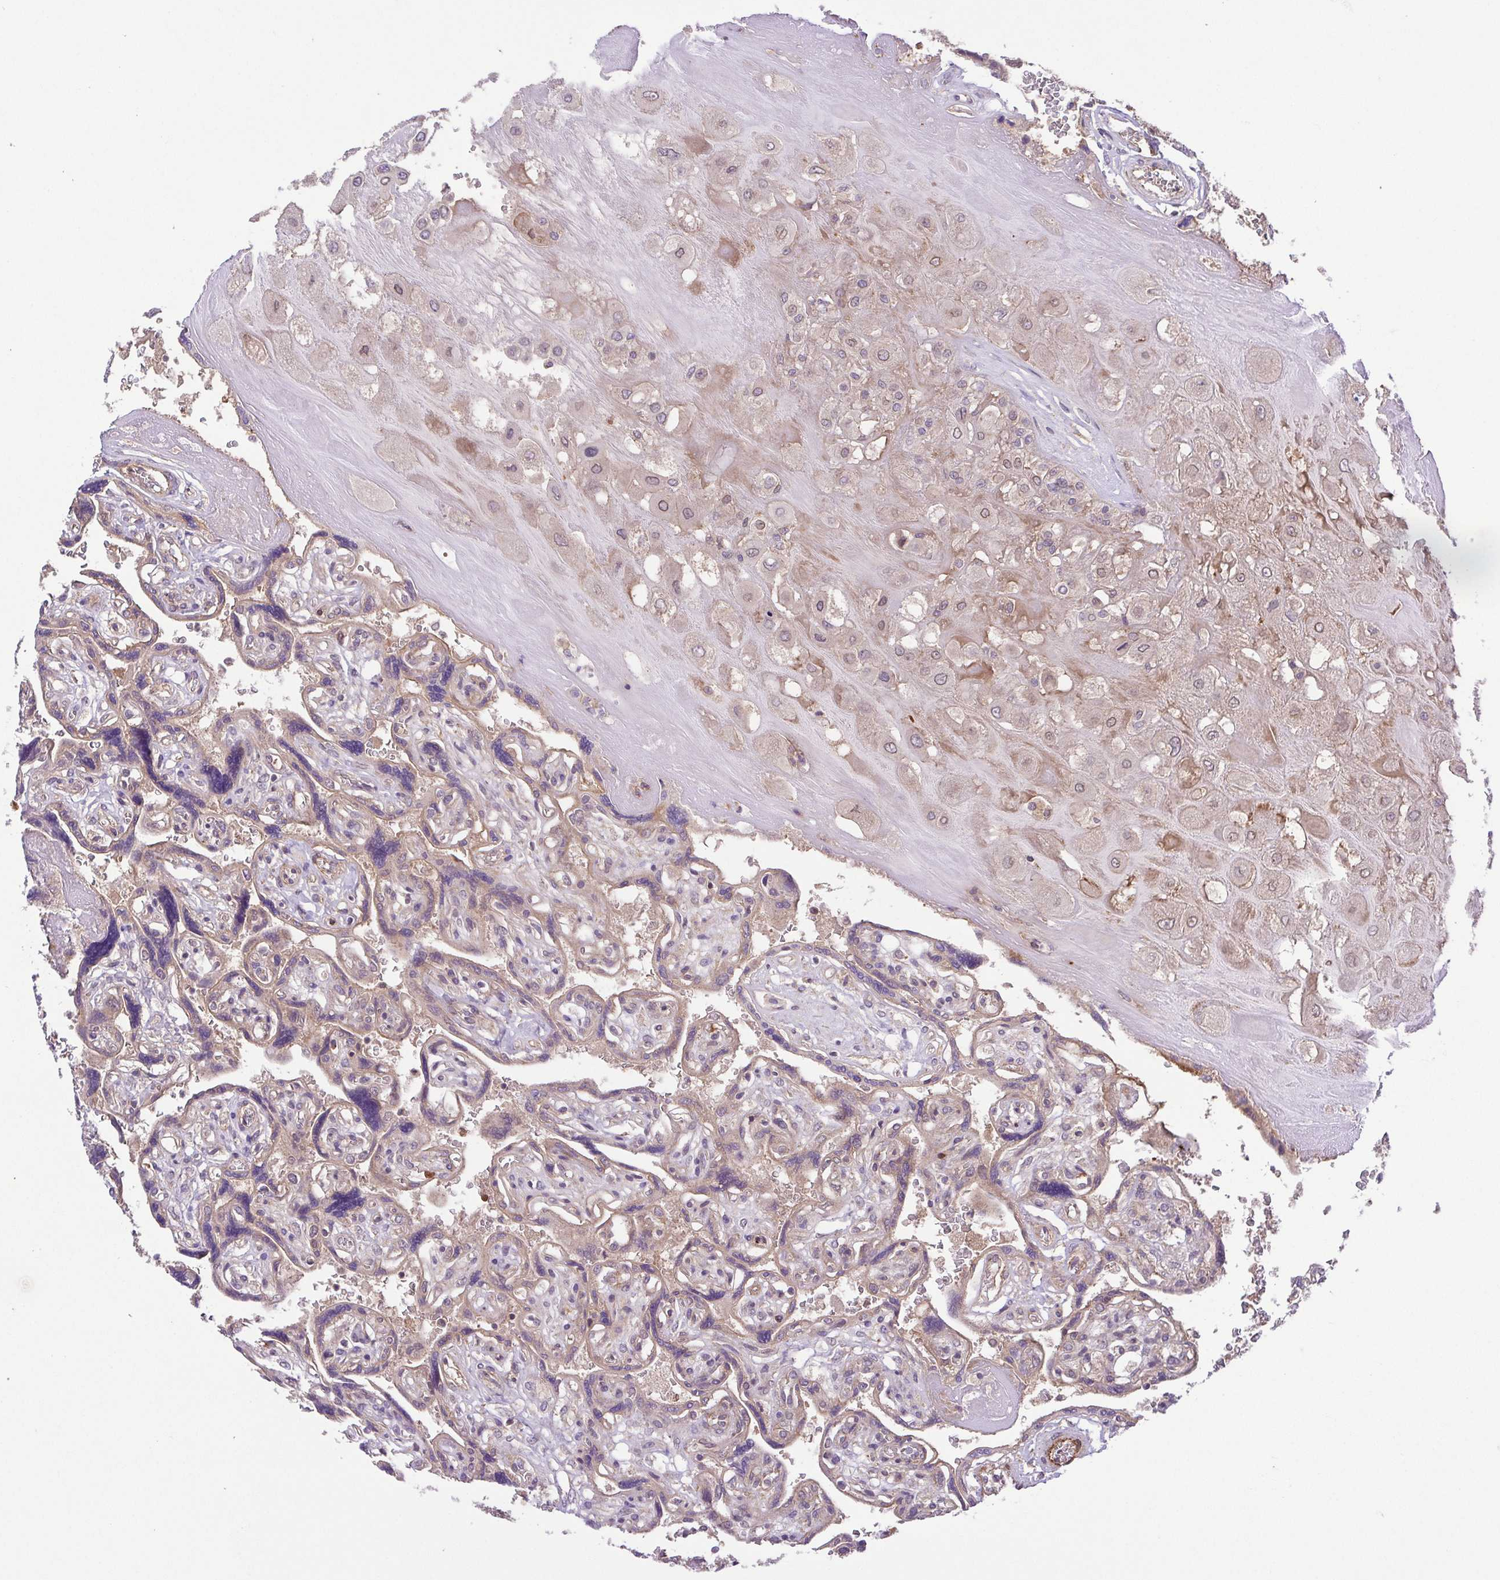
{"staining": {"intensity": "weak", "quantity": "25%-75%", "location": "cytoplasmic/membranous"}, "tissue": "placenta", "cell_type": "Decidual cells", "image_type": "normal", "snomed": [{"axis": "morphology", "description": "Normal tissue, NOS"}, {"axis": "topography", "description": "Placenta"}], "caption": "A low amount of weak cytoplasmic/membranous positivity is appreciated in approximately 25%-75% of decidual cells in benign placenta.", "gene": "IDE", "patient": {"sex": "female", "age": 32}}